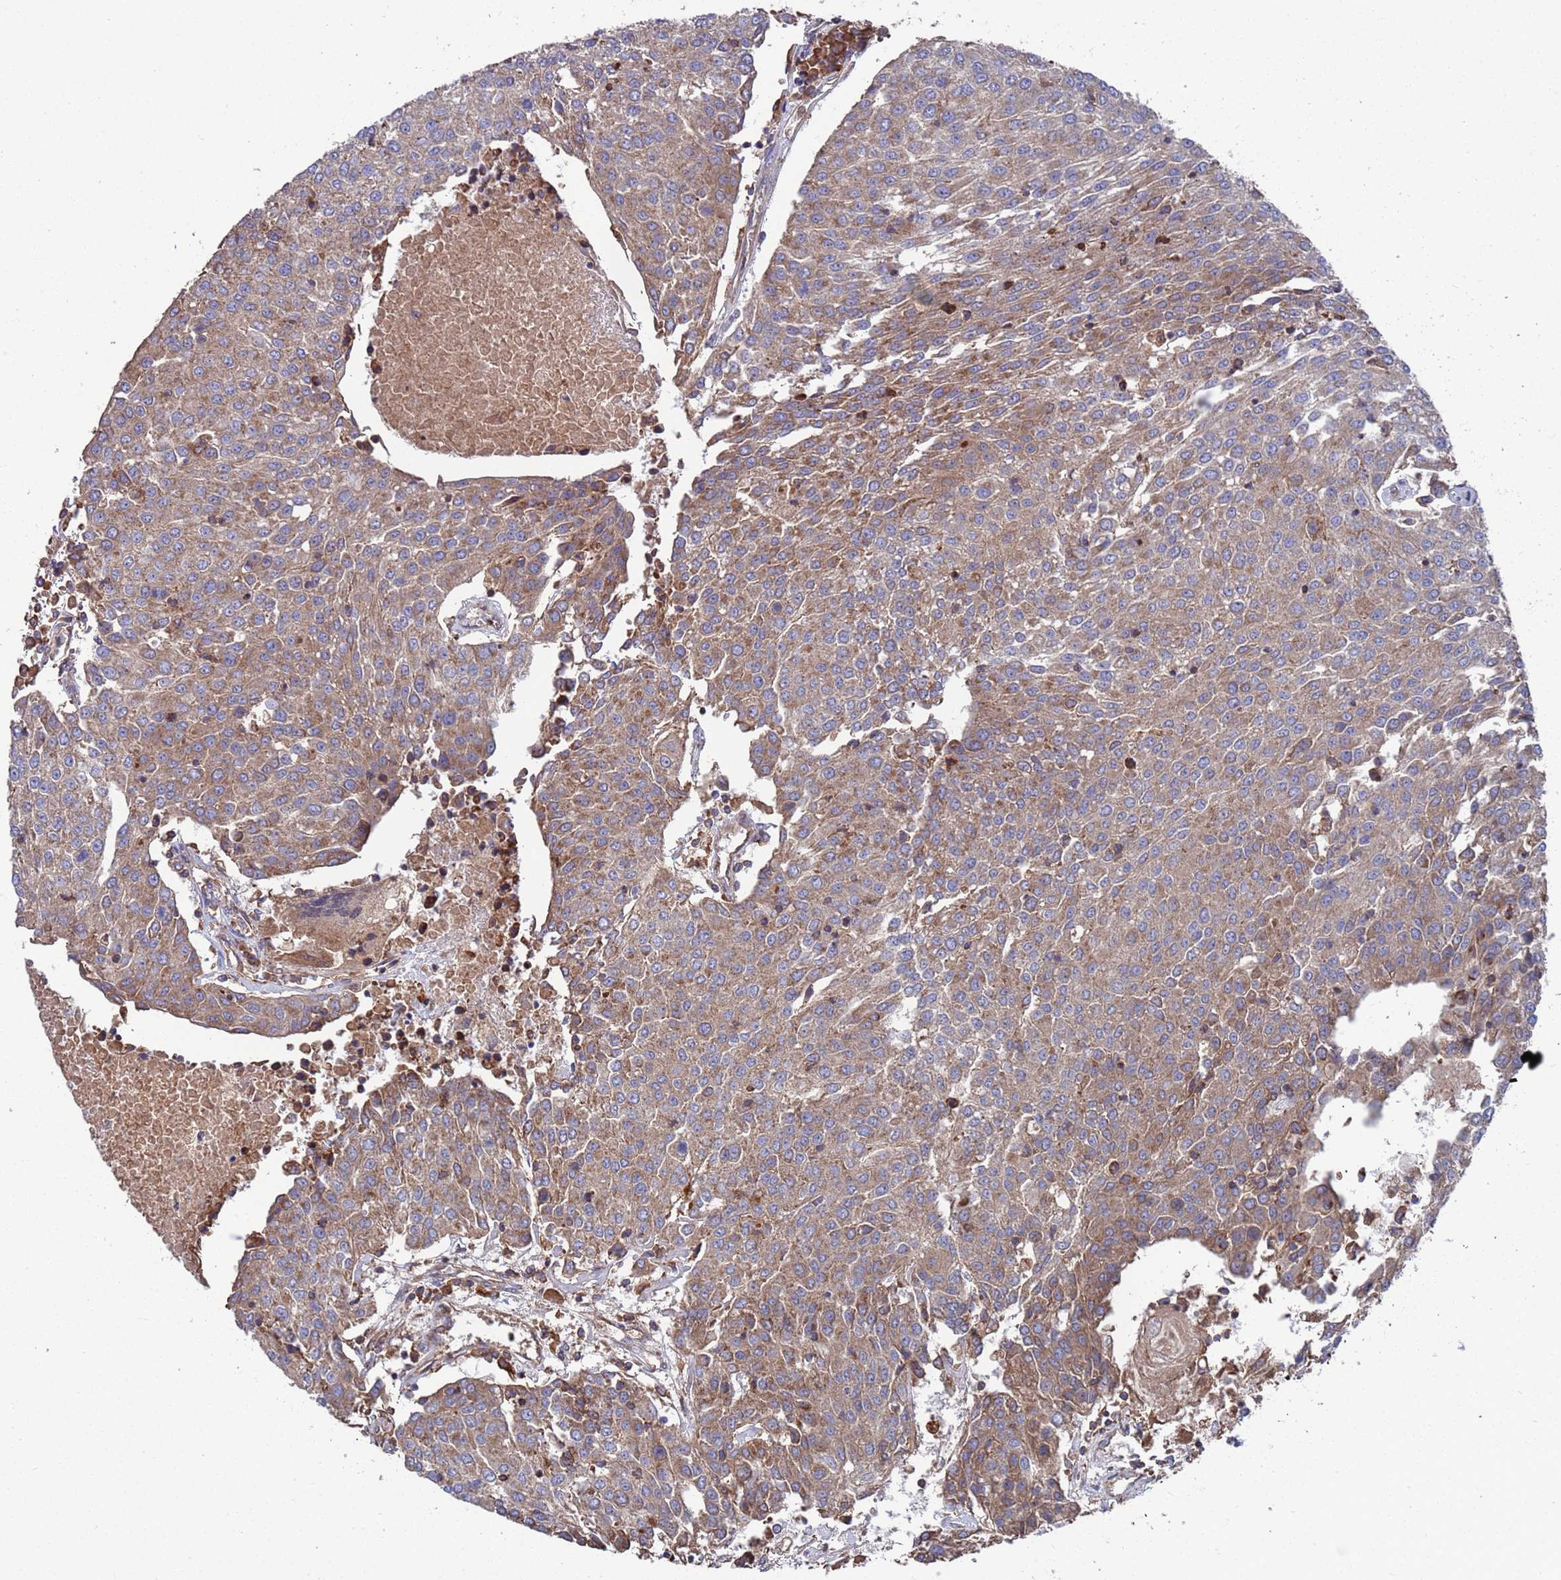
{"staining": {"intensity": "moderate", "quantity": "25%-75%", "location": "cytoplasmic/membranous"}, "tissue": "urothelial cancer", "cell_type": "Tumor cells", "image_type": "cancer", "snomed": [{"axis": "morphology", "description": "Urothelial carcinoma, High grade"}, {"axis": "topography", "description": "Urinary bladder"}], "caption": "Brown immunohistochemical staining in human urothelial cancer reveals moderate cytoplasmic/membranous positivity in about 25%-75% of tumor cells.", "gene": "PYCR1", "patient": {"sex": "female", "age": 85}}